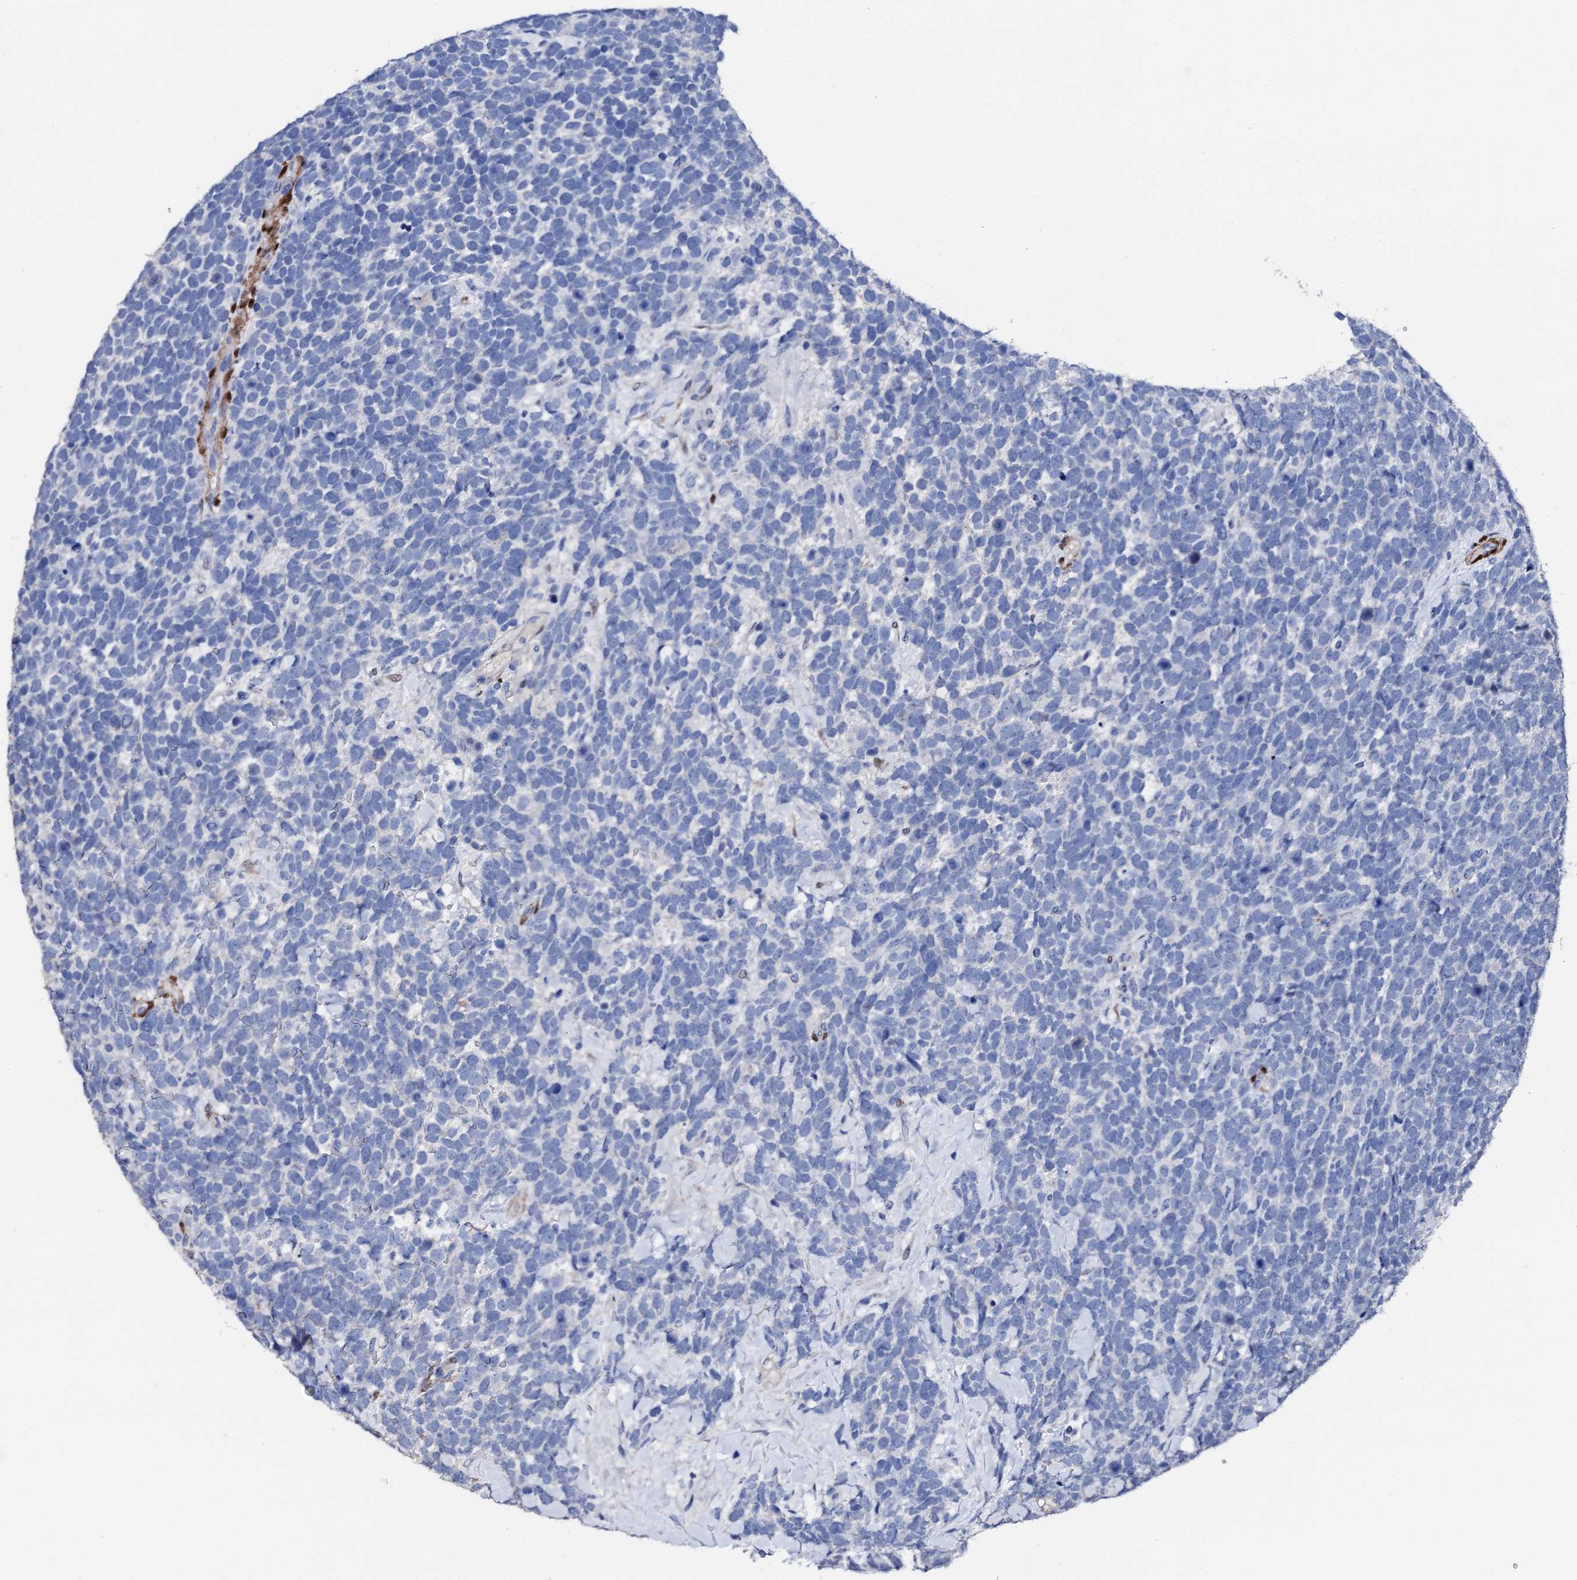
{"staining": {"intensity": "negative", "quantity": "none", "location": "none"}, "tissue": "urothelial cancer", "cell_type": "Tumor cells", "image_type": "cancer", "snomed": [{"axis": "morphology", "description": "Urothelial carcinoma, High grade"}, {"axis": "topography", "description": "Urinary bladder"}], "caption": "This is an IHC image of human urothelial carcinoma (high-grade). There is no positivity in tumor cells.", "gene": "NRIP2", "patient": {"sex": "female", "age": 82}}